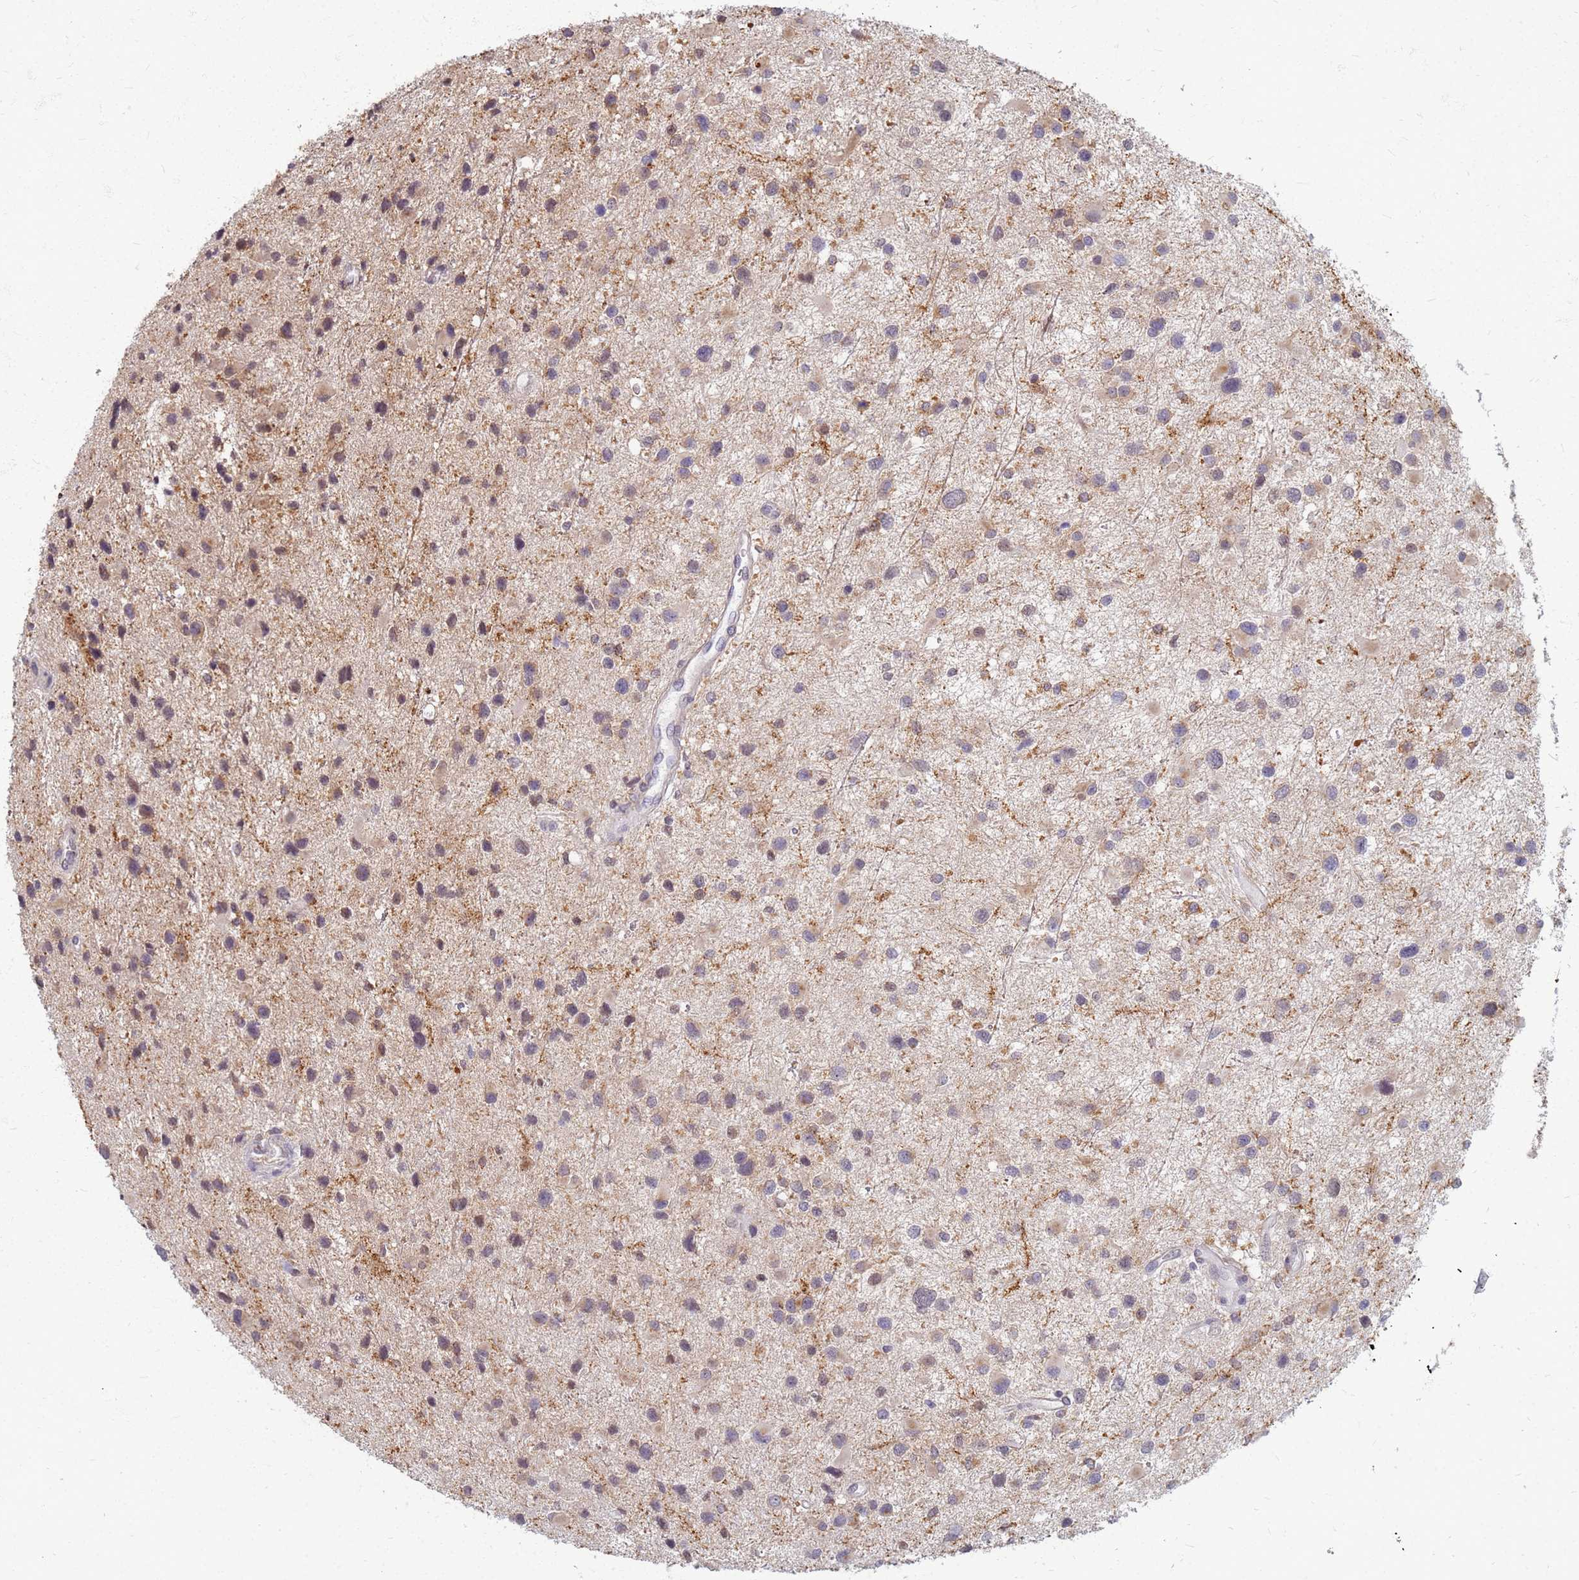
{"staining": {"intensity": "weak", "quantity": "<25%", "location": "cytoplasmic/membranous"}, "tissue": "glioma", "cell_type": "Tumor cells", "image_type": "cancer", "snomed": [{"axis": "morphology", "description": "Glioma, malignant, Low grade"}, {"axis": "topography", "description": "Brain"}], "caption": "This image is of malignant glioma (low-grade) stained with immunohistochemistry to label a protein in brown with the nuclei are counter-stained blue. There is no positivity in tumor cells. (DAB IHC, high magnification).", "gene": "ATP6V1E1", "patient": {"sex": "female", "age": 32}}